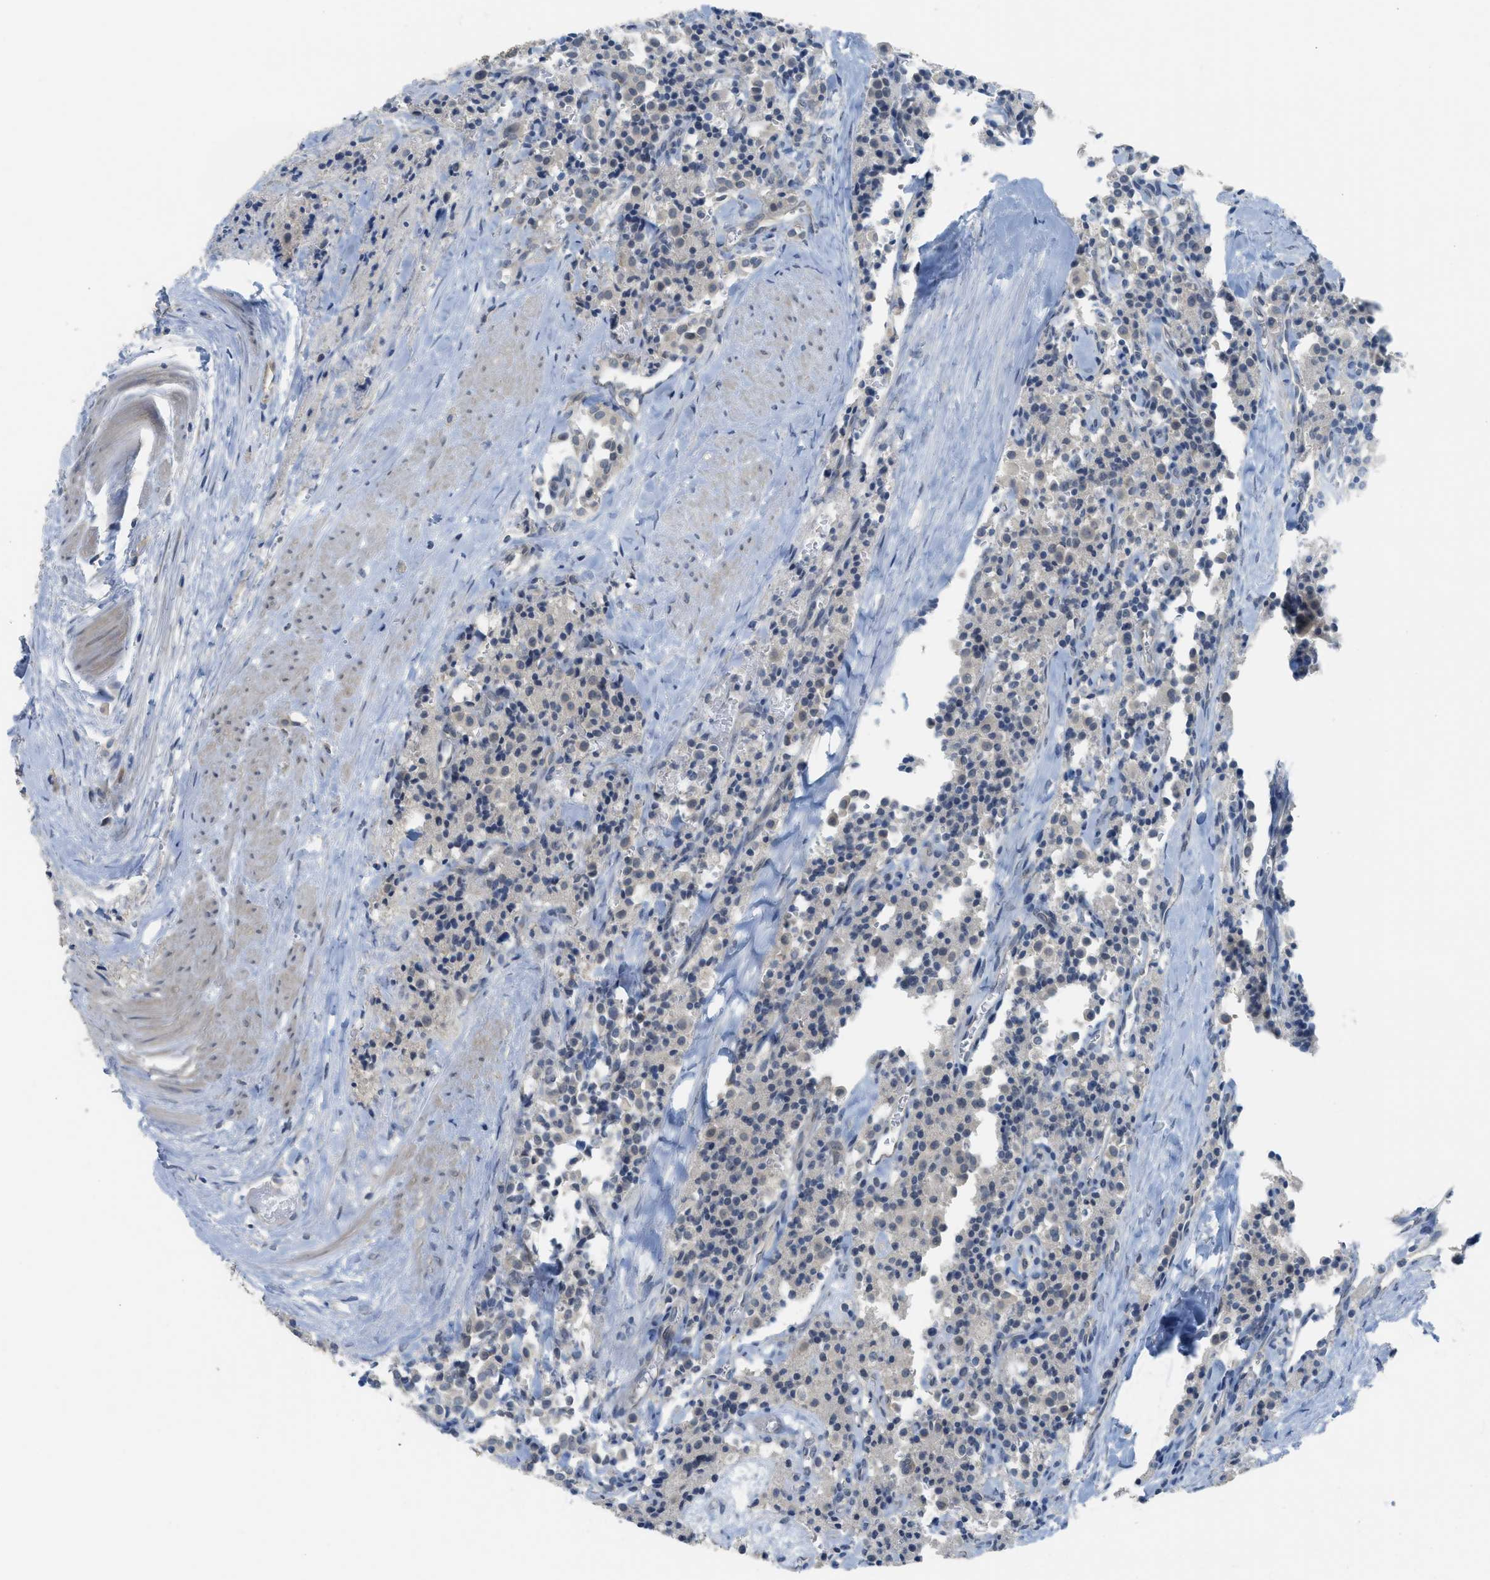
{"staining": {"intensity": "negative", "quantity": "none", "location": "none"}, "tissue": "carcinoid", "cell_type": "Tumor cells", "image_type": "cancer", "snomed": [{"axis": "morphology", "description": "Carcinoid, malignant, NOS"}, {"axis": "topography", "description": "Lung"}], "caption": "Malignant carcinoid was stained to show a protein in brown. There is no significant positivity in tumor cells.", "gene": "TNFAIP1", "patient": {"sex": "male", "age": 30}}